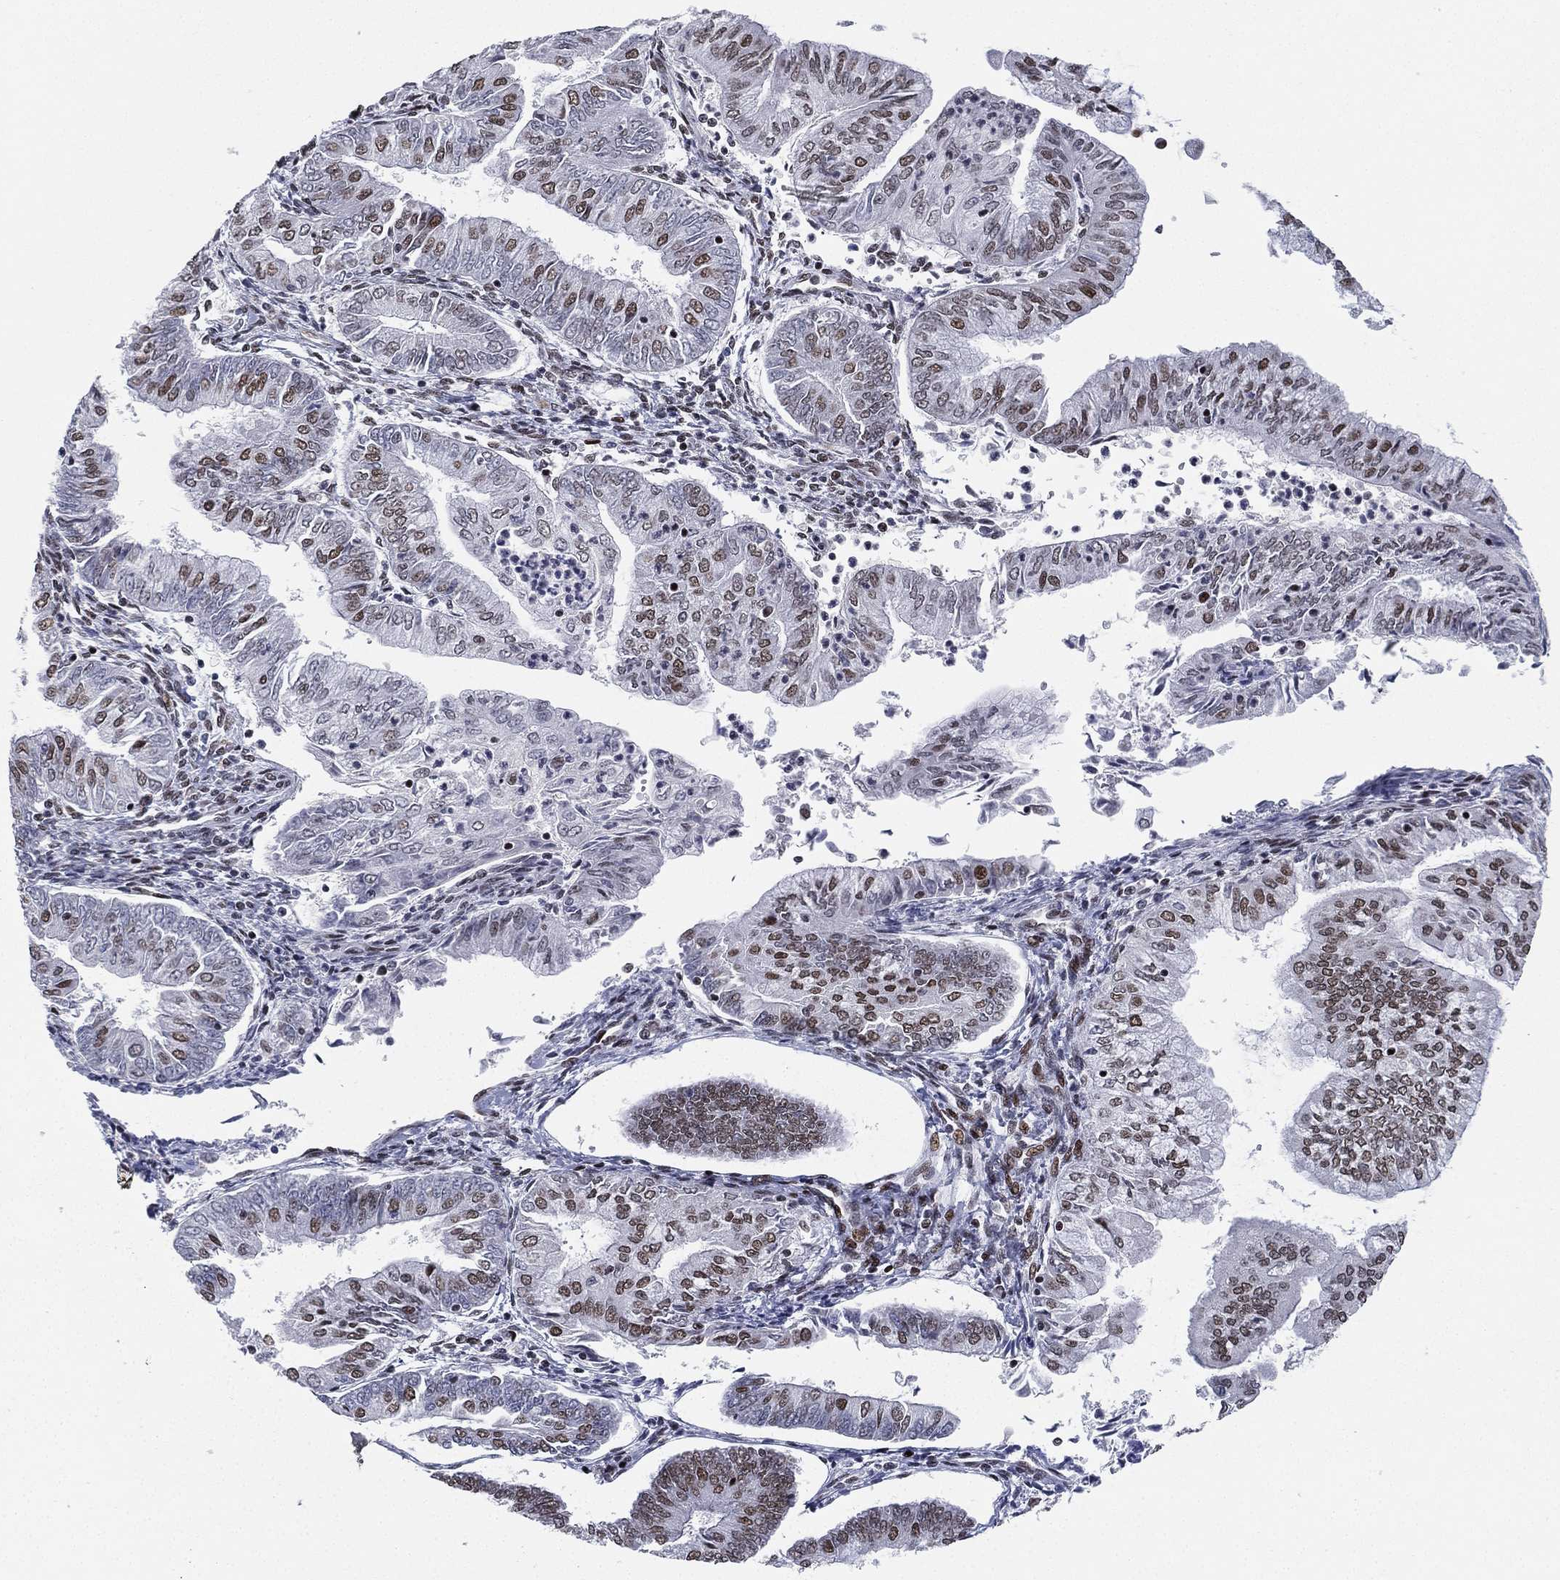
{"staining": {"intensity": "moderate", "quantity": "25%-75%", "location": "nuclear"}, "tissue": "endometrial cancer", "cell_type": "Tumor cells", "image_type": "cancer", "snomed": [{"axis": "morphology", "description": "Adenocarcinoma, NOS"}, {"axis": "topography", "description": "Endometrium"}], "caption": "Immunohistochemical staining of adenocarcinoma (endometrial) displays moderate nuclear protein expression in about 25%-75% of tumor cells.", "gene": "RTF1", "patient": {"sex": "female", "age": 55}}